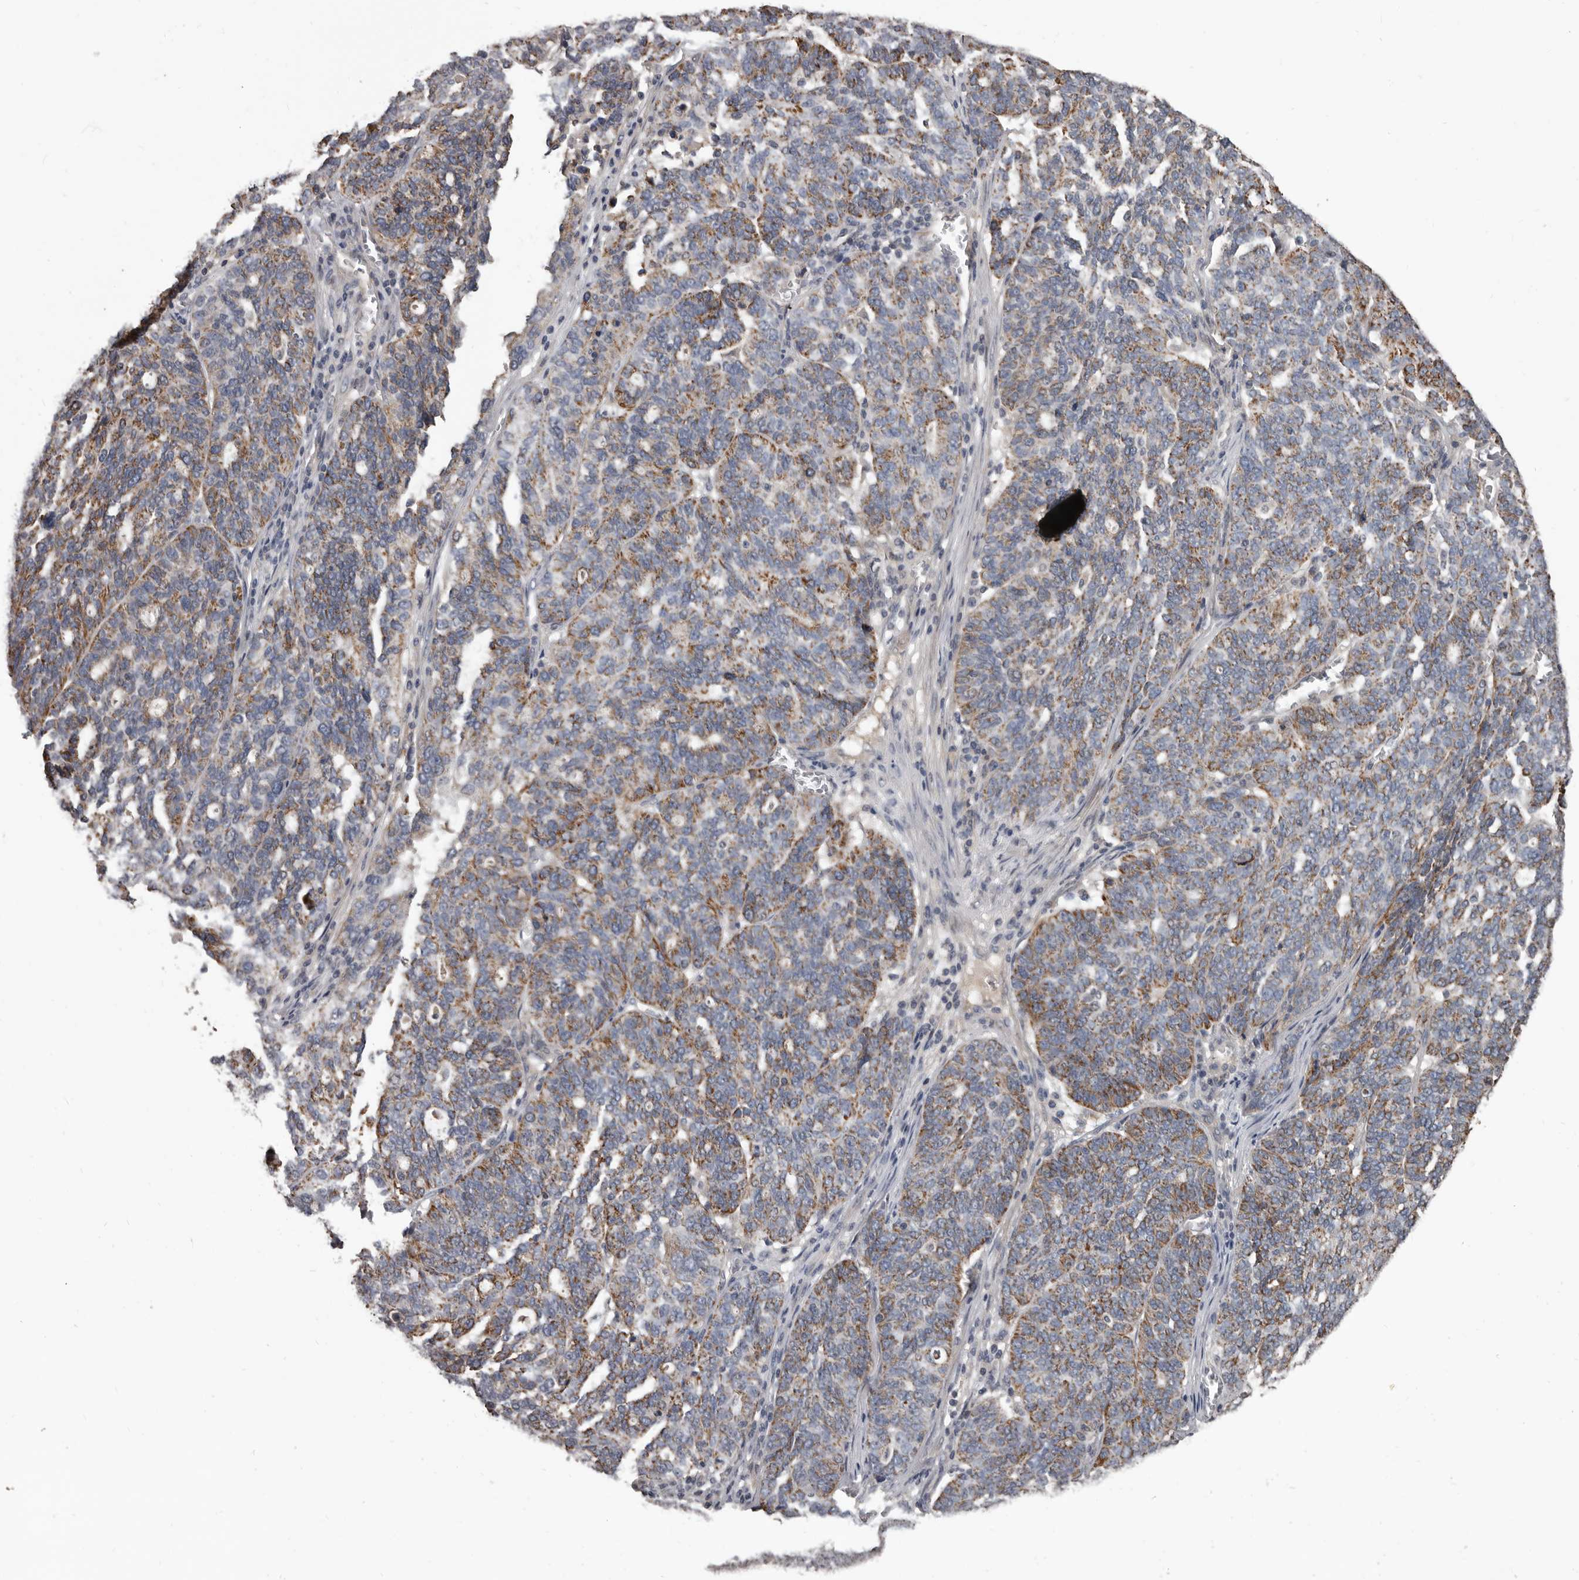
{"staining": {"intensity": "moderate", "quantity": ">75%", "location": "cytoplasmic/membranous"}, "tissue": "ovarian cancer", "cell_type": "Tumor cells", "image_type": "cancer", "snomed": [{"axis": "morphology", "description": "Cystadenocarcinoma, serous, NOS"}, {"axis": "topography", "description": "Ovary"}], "caption": "There is medium levels of moderate cytoplasmic/membranous positivity in tumor cells of serous cystadenocarcinoma (ovarian), as demonstrated by immunohistochemical staining (brown color).", "gene": "ALDH5A1", "patient": {"sex": "female", "age": 59}}